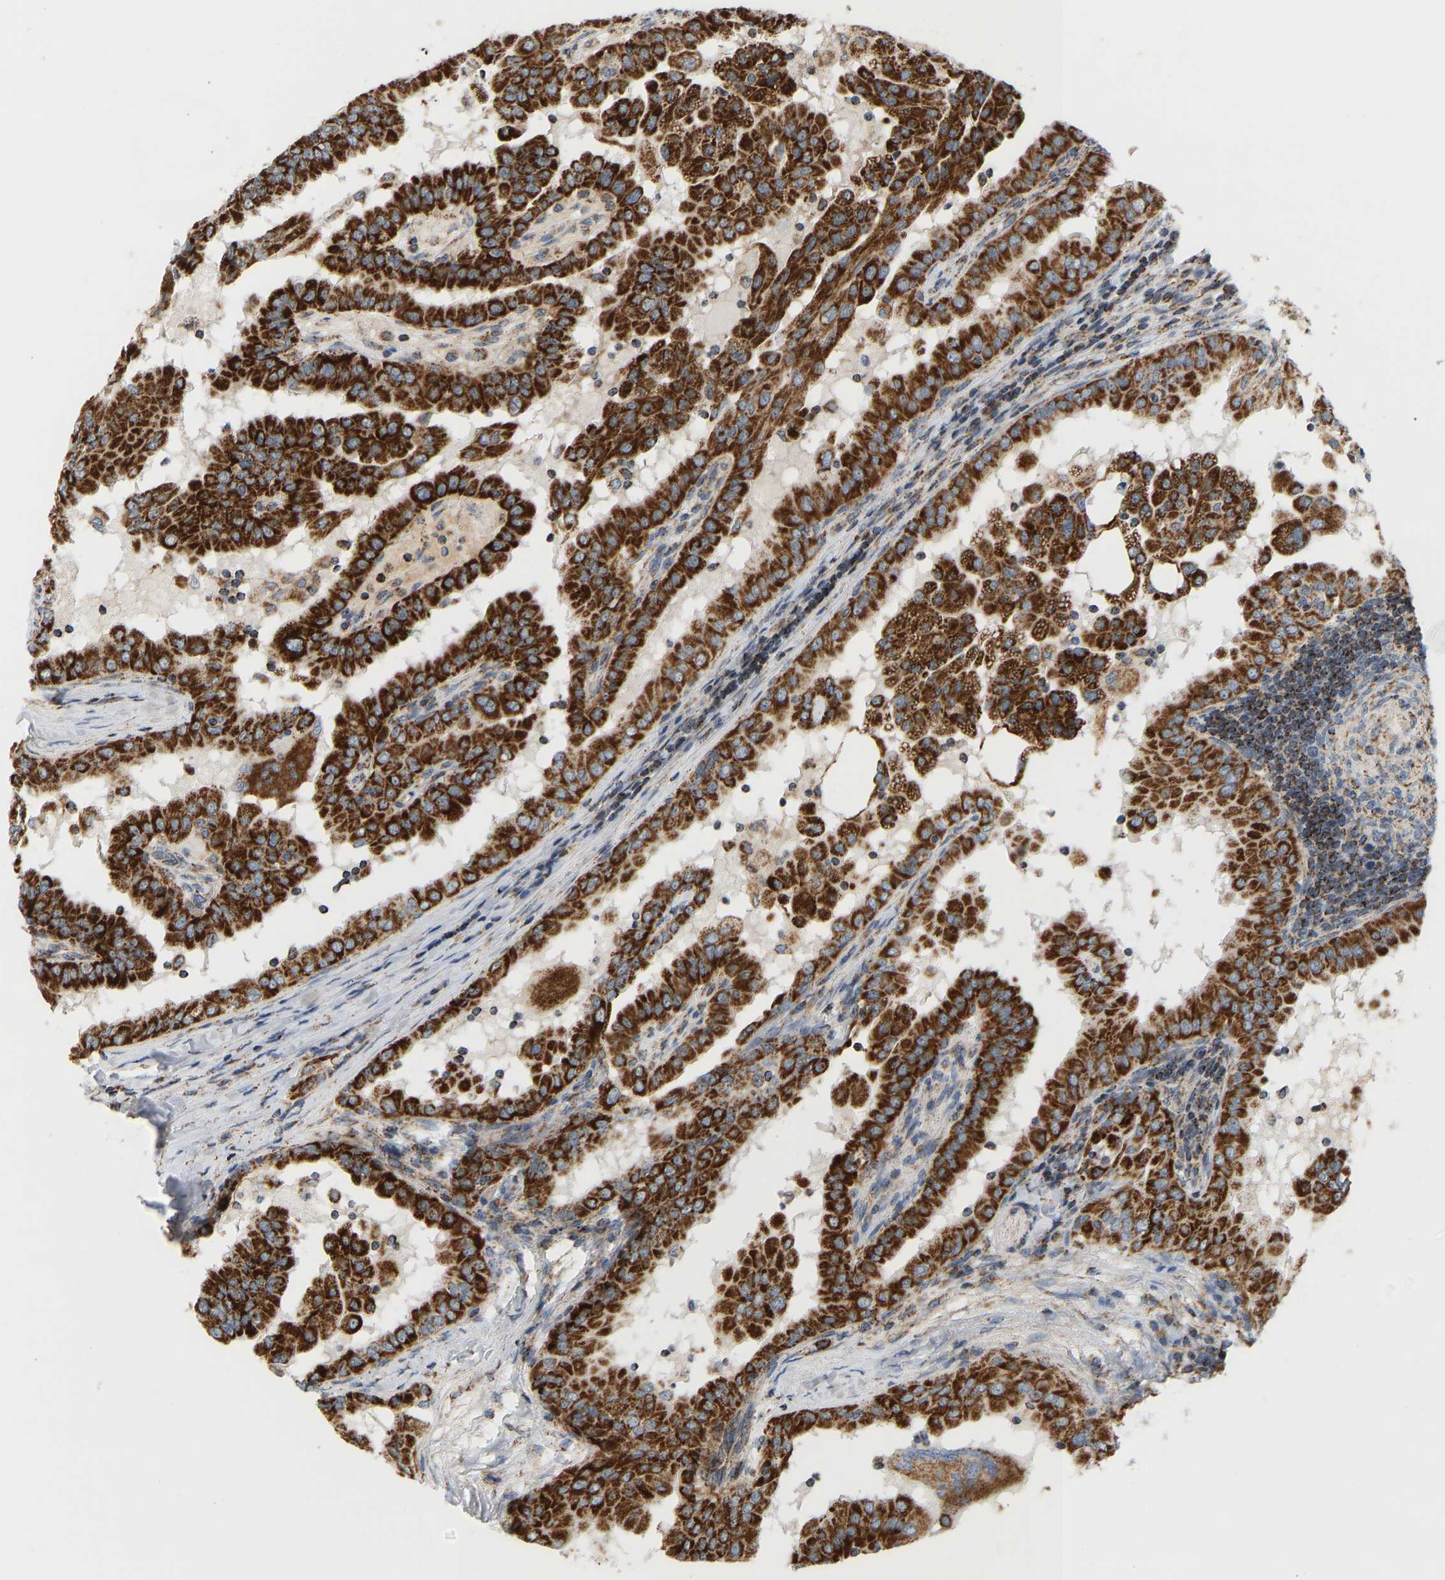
{"staining": {"intensity": "strong", "quantity": ">75%", "location": "cytoplasmic/membranous"}, "tissue": "thyroid cancer", "cell_type": "Tumor cells", "image_type": "cancer", "snomed": [{"axis": "morphology", "description": "Papillary adenocarcinoma, NOS"}, {"axis": "topography", "description": "Thyroid gland"}], "caption": "There is high levels of strong cytoplasmic/membranous expression in tumor cells of thyroid papillary adenocarcinoma, as demonstrated by immunohistochemical staining (brown color).", "gene": "GPSM2", "patient": {"sex": "male", "age": 33}}